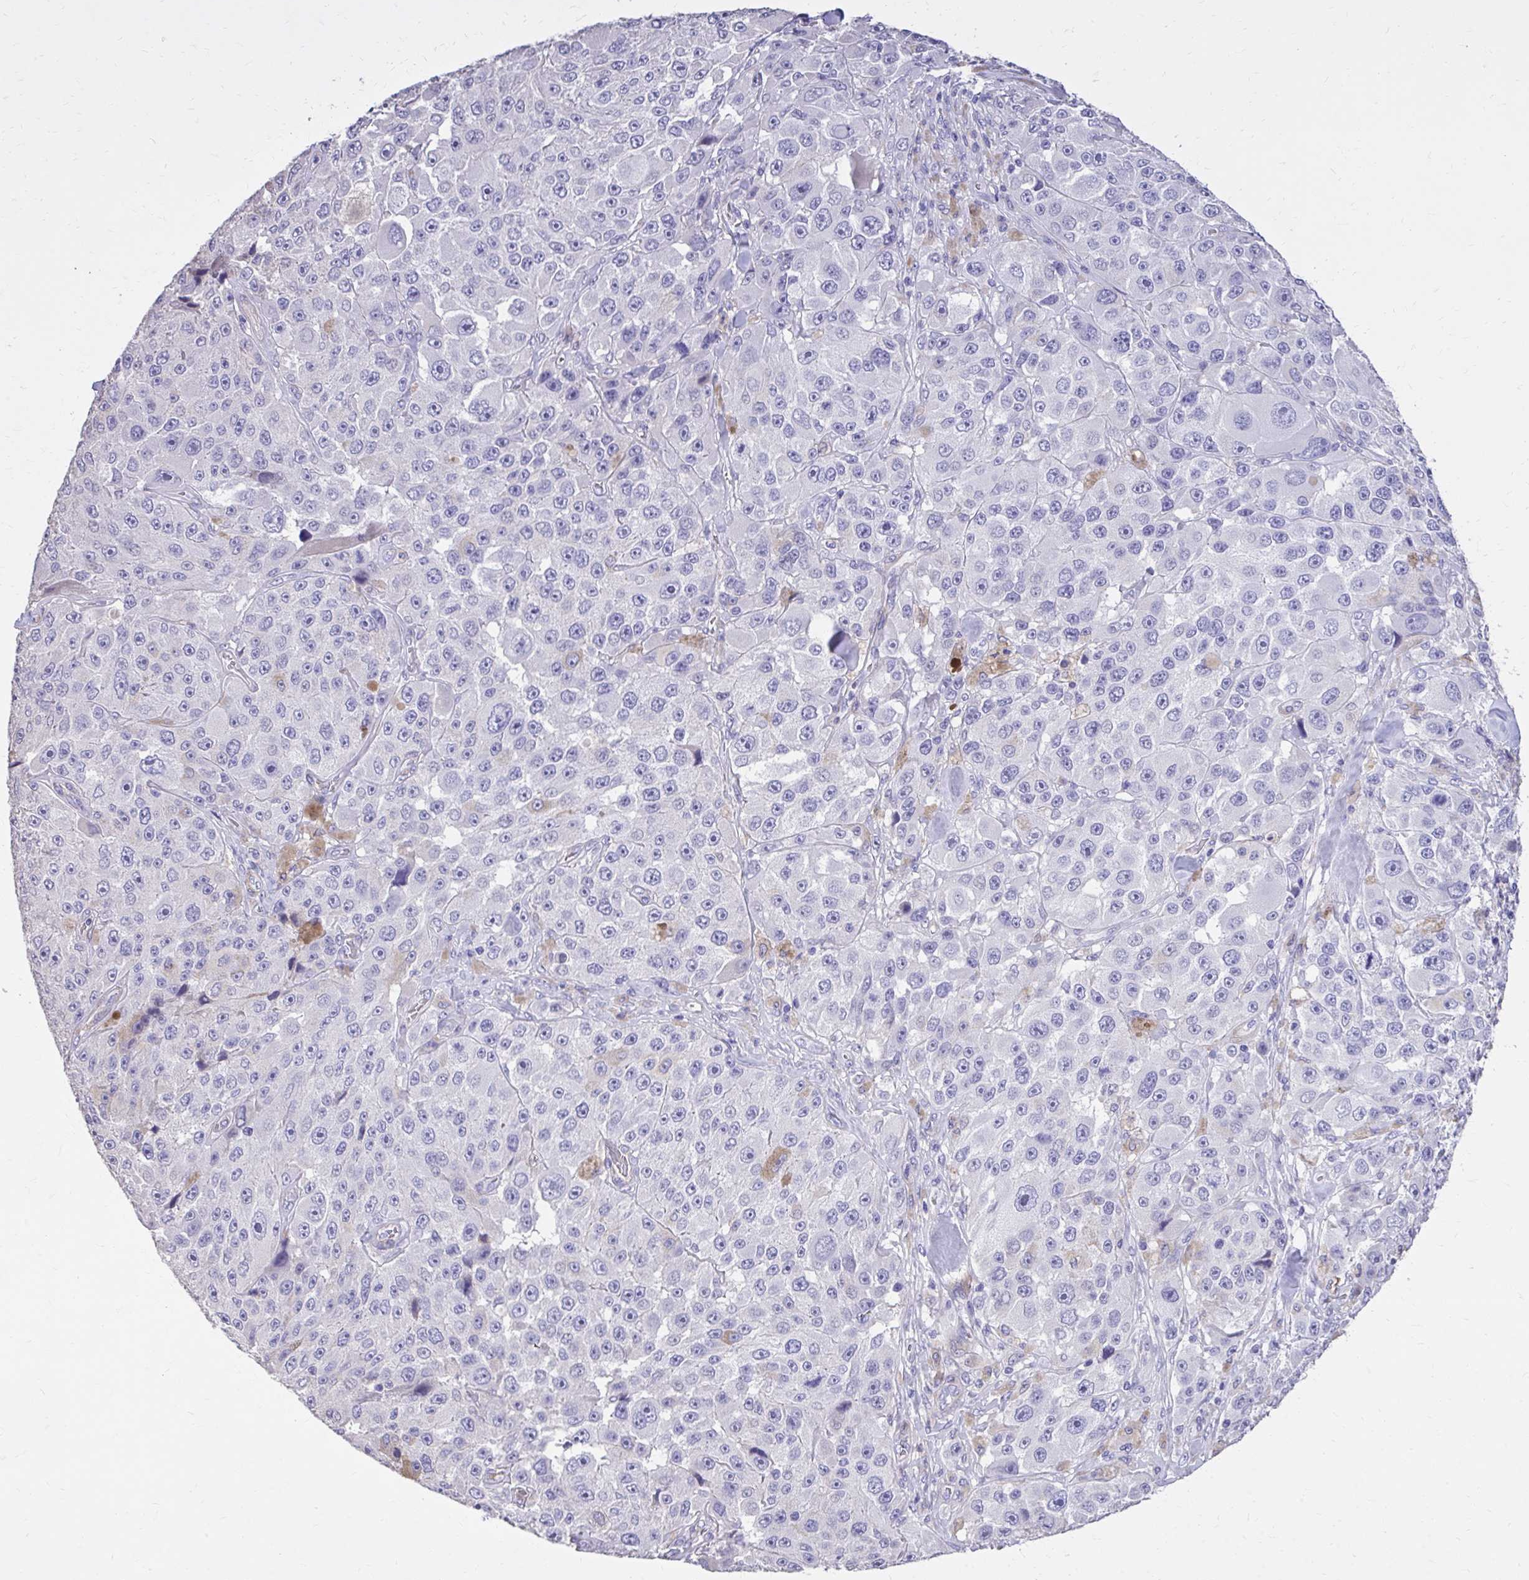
{"staining": {"intensity": "moderate", "quantity": "<25%", "location": "cytoplasmic/membranous"}, "tissue": "melanoma", "cell_type": "Tumor cells", "image_type": "cancer", "snomed": [{"axis": "morphology", "description": "Malignant melanoma, Metastatic site"}, {"axis": "topography", "description": "Lymph node"}], "caption": "The histopathology image displays a brown stain indicating the presence of a protein in the cytoplasmic/membranous of tumor cells in melanoma.", "gene": "EPB41L1", "patient": {"sex": "male", "age": 62}}